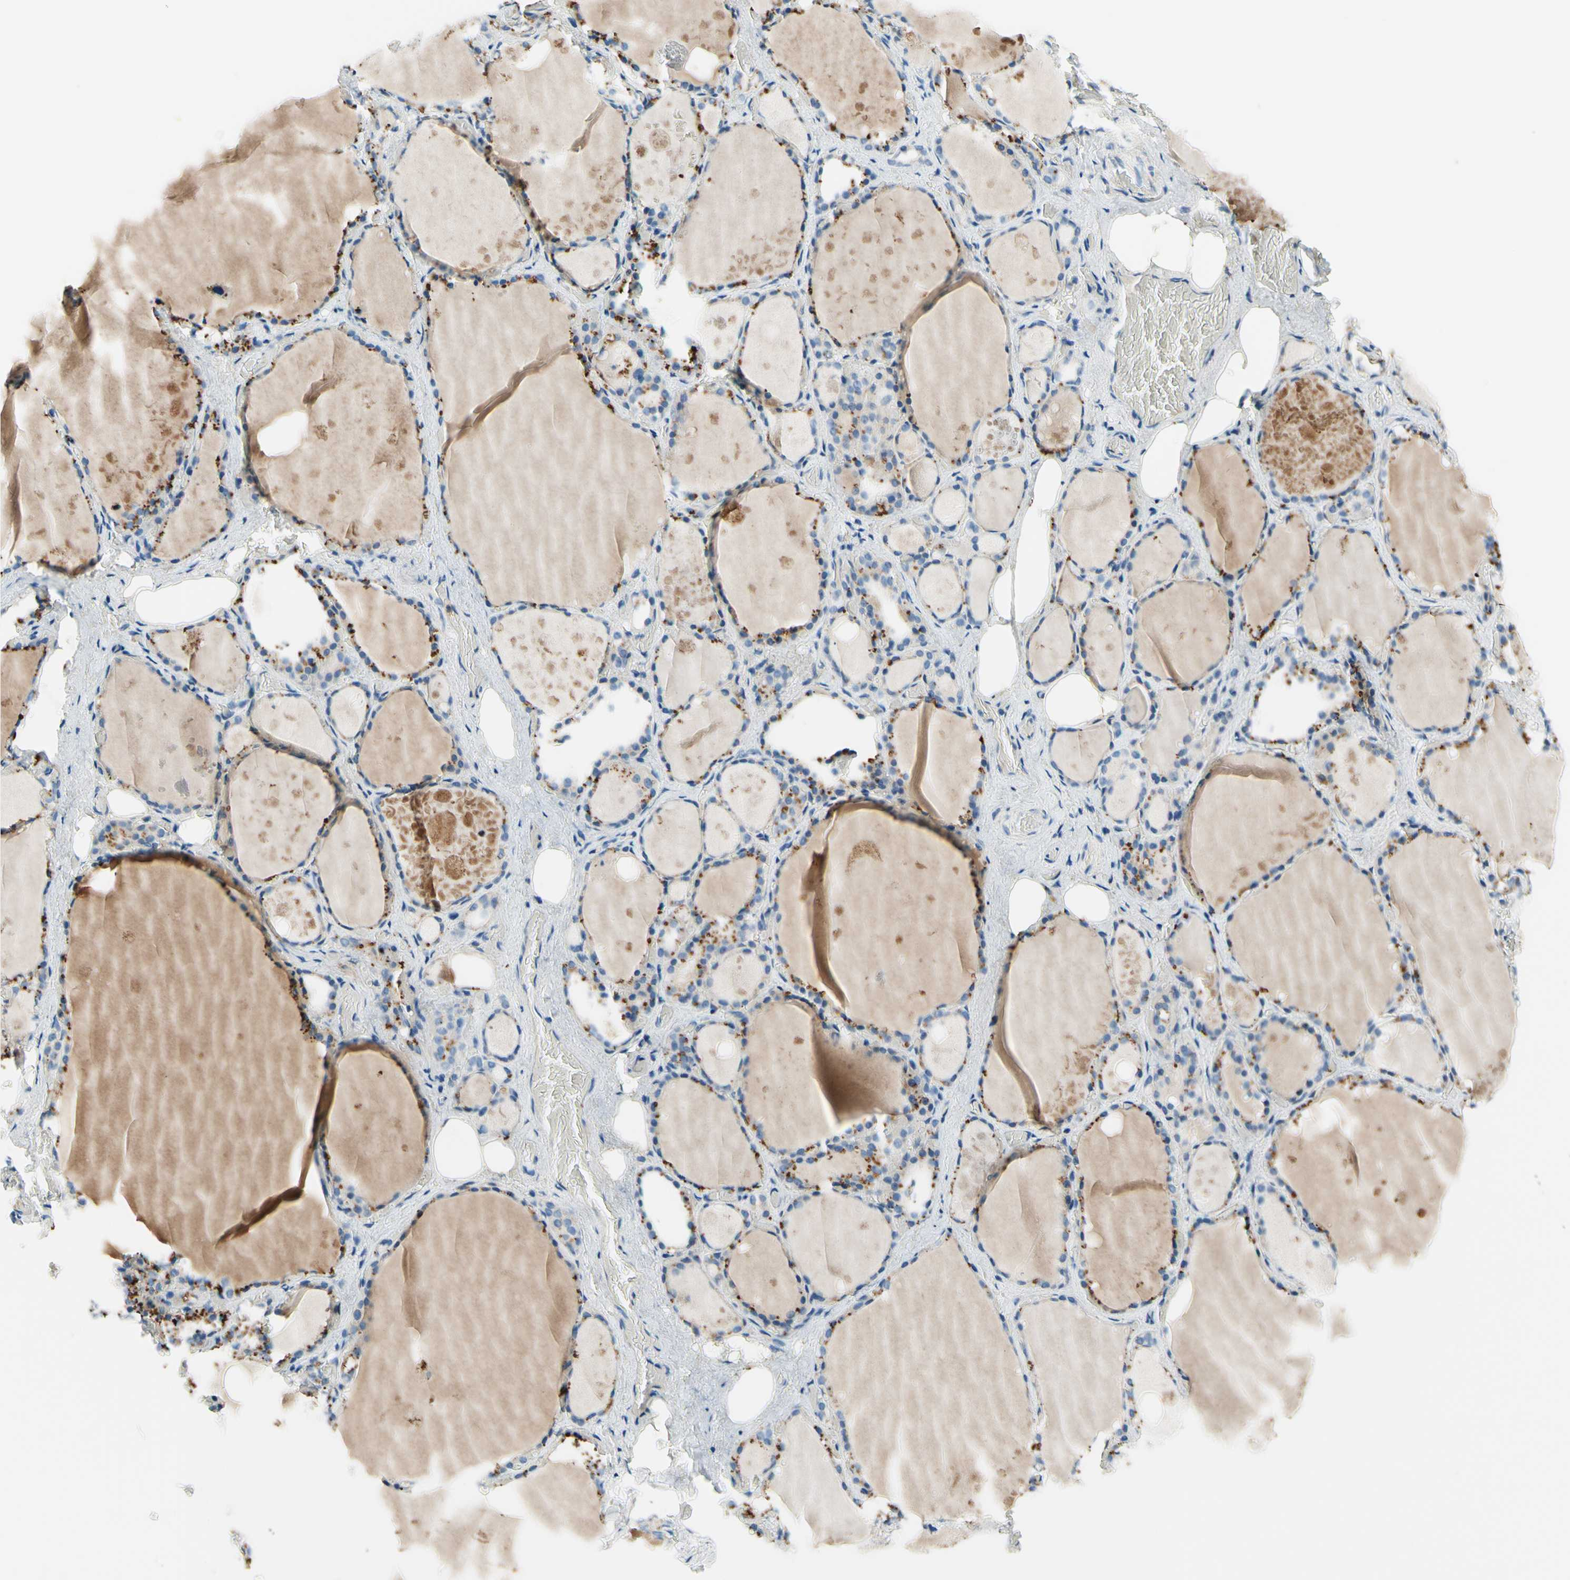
{"staining": {"intensity": "weak", "quantity": "25%-75%", "location": "cytoplasmic/membranous"}, "tissue": "thyroid gland", "cell_type": "Glandular cells", "image_type": "normal", "snomed": [{"axis": "morphology", "description": "Normal tissue, NOS"}, {"axis": "topography", "description": "Thyroid gland"}], "caption": "An immunohistochemistry (IHC) image of normal tissue is shown. Protein staining in brown shows weak cytoplasmic/membranous positivity in thyroid gland within glandular cells. (brown staining indicates protein expression, while blue staining denotes nuclei).", "gene": "SIGLEC9", "patient": {"sex": "male", "age": 61}}